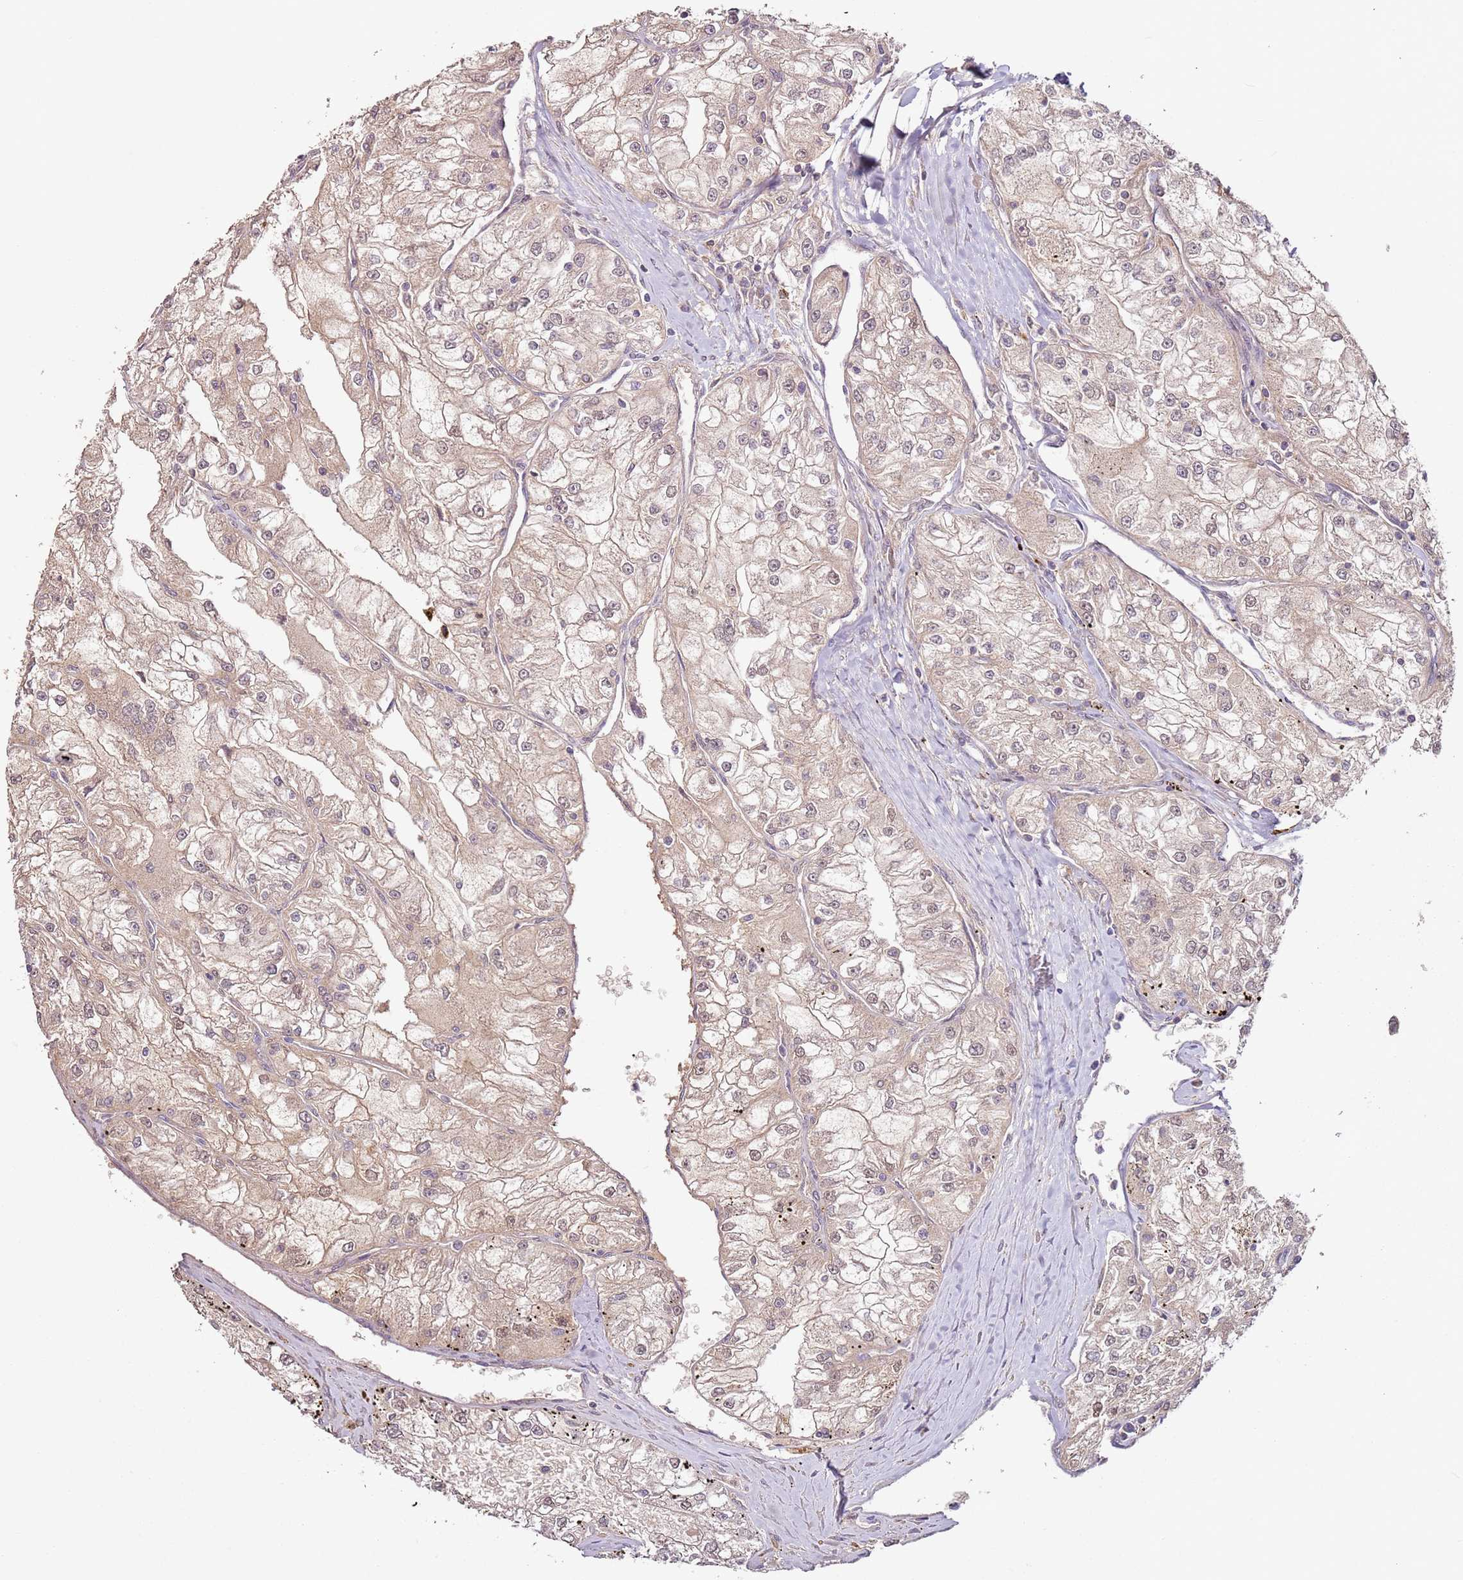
{"staining": {"intensity": "moderate", "quantity": ">75%", "location": "cytoplasmic/membranous"}, "tissue": "renal cancer", "cell_type": "Tumor cells", "image_type": "cancer", "snomed": [{"axis": "morphology", "description": "Adenocarcinoma, NOS"}, {"axis": "topography", "description": "Kidney"}], "caption": "Moderate cytoplasmic/membranous positivity for a protein is seen in approximately >75% of tumor cells of renal adenocarcinoma using IHC.", "gene": "MDH1", "patient": {"sex": "female", "age": 72}}